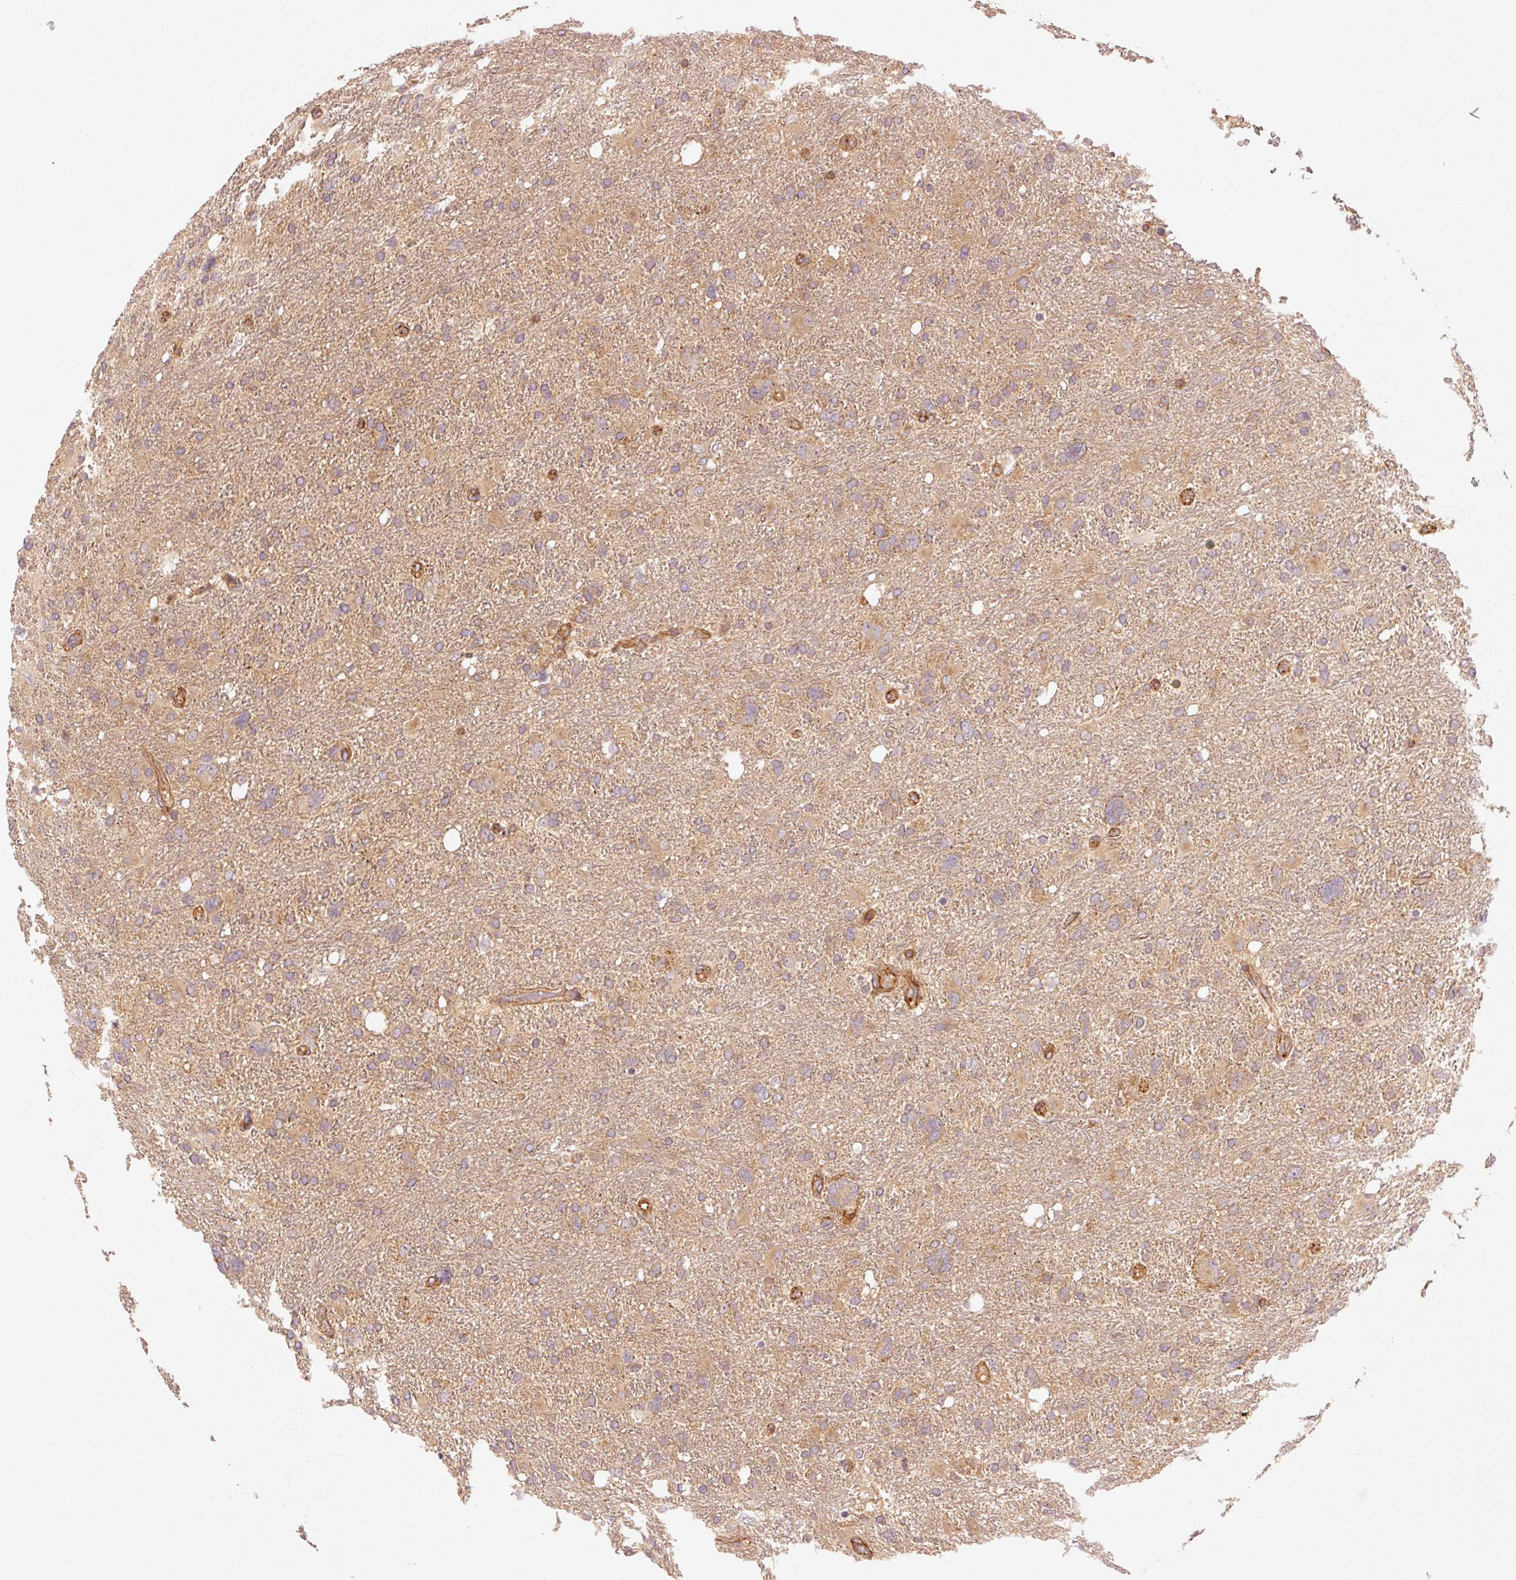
{"staining": {"intensity": "weak", "quantity": "25%-75%", "location": "cytoplasmic/membranous"}, "tissue": "glioma", "cell_type": "Tumor cells", "image_type": "cancer", "snomed": [{"axis": "morphology", "description": "Glioma, malignant, High grade"}, {"axis": "topography", "description": "Brain"}], "caption": "Immunohistochemistry (IHC) (DAB) staining of malignant glioma (high-grade) shows weak cytoplasmic/membranous protein positivity in approximately 25%-75% of tumor cells. Immunohistochemistry stains the protein in brown and the nuclei are stained blue.", "gene": "CTNNA1", "patient": {"sex": "male", "age": 61}}